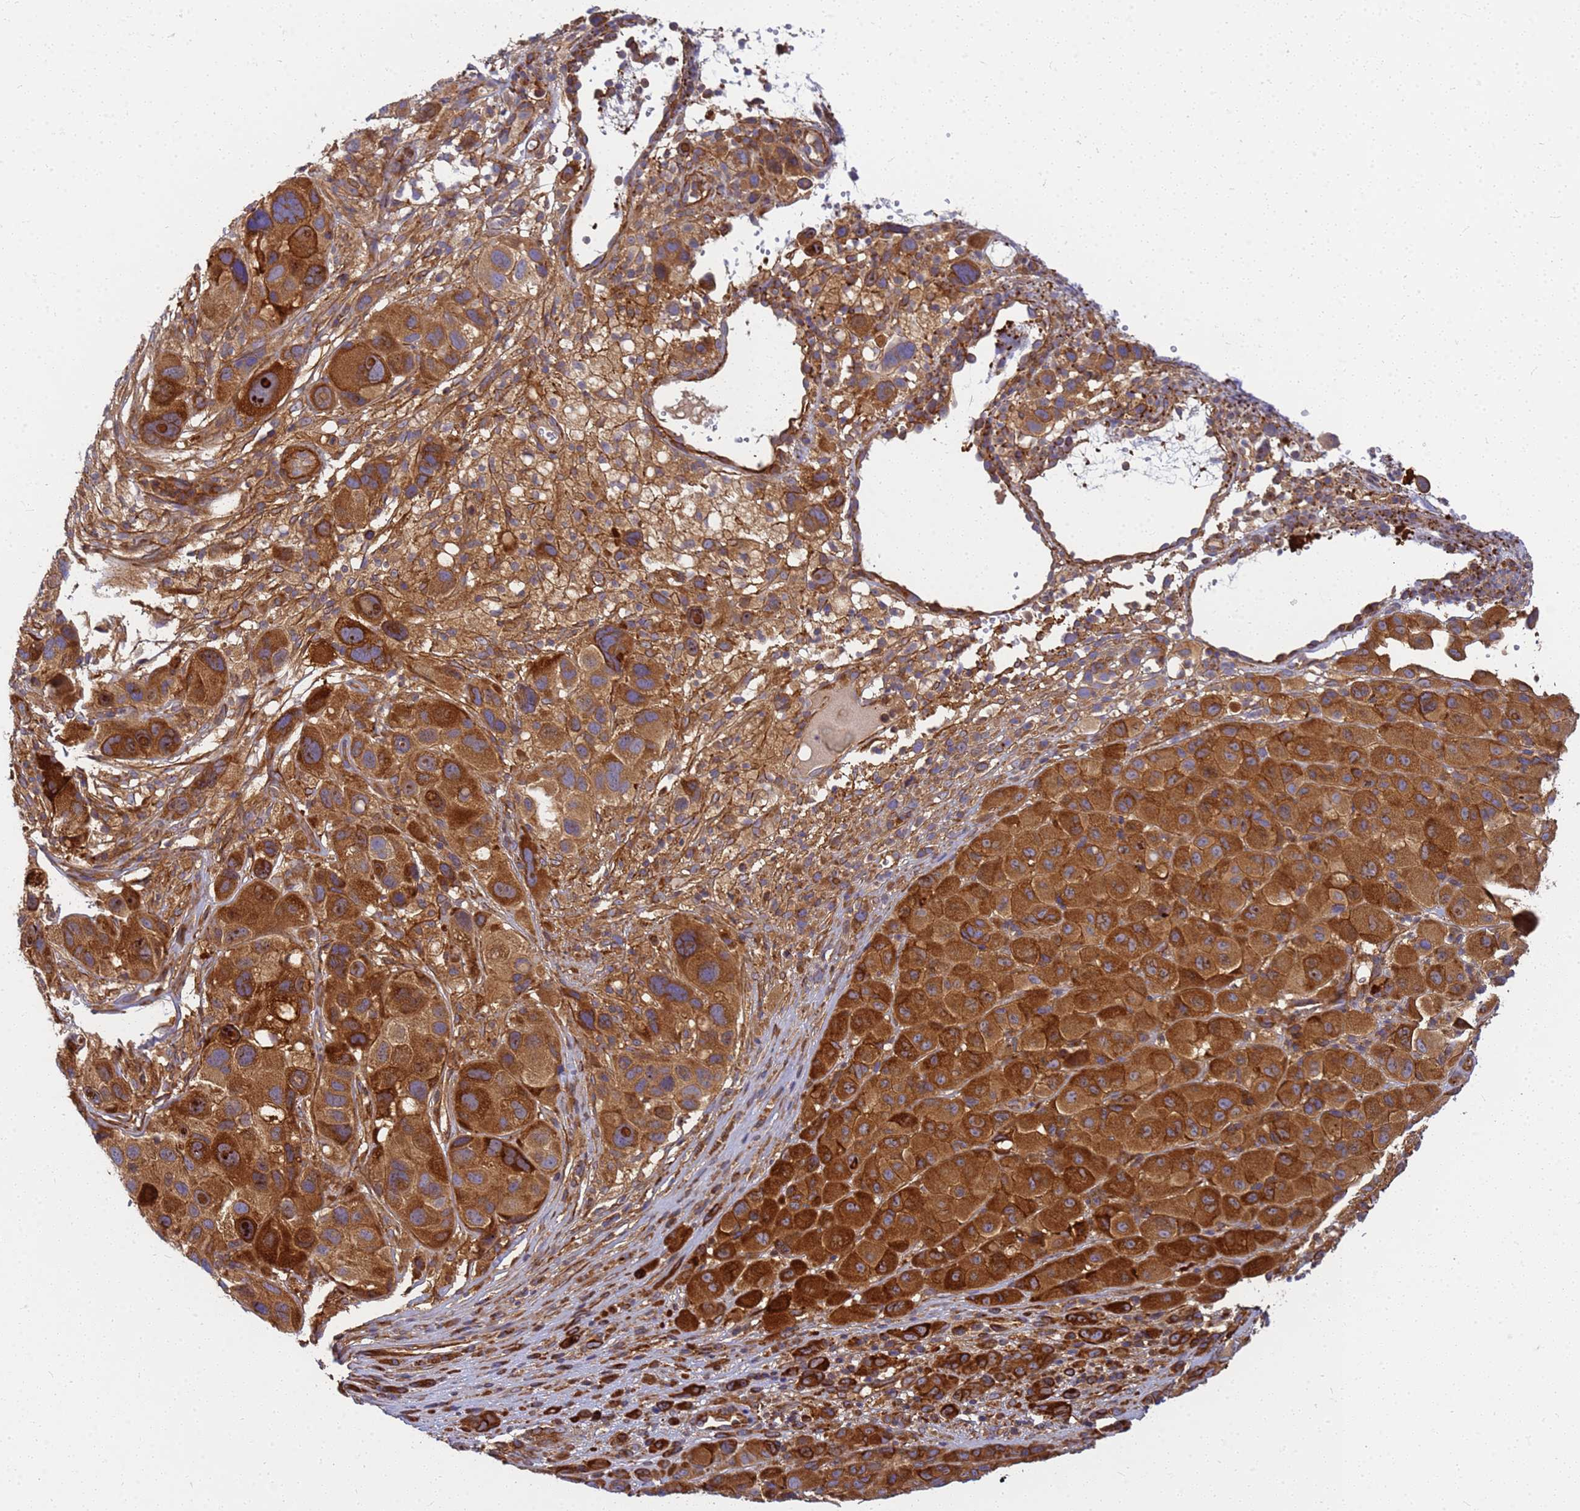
{"staining": {"intensity": "strong", "quantity": ">75%", "location": "cytoplasmic/membranous"}, "tissue": "melanoma", "cell_type": "Tumor cells", "image_type": "cancer", "snomed": [{"axis": "morphology", "description": "Malignant melanoma, NOS"}, {"axis": "topography", "description": "Skin of trunk"}], "caption": "A micrograph of malignant melanoma stained for a protein reveals strong cytoplasmic/membranous brown staining in tumor cells.", "gene": "C2CD5", "patient": {"sex": "male", "age": 71}}